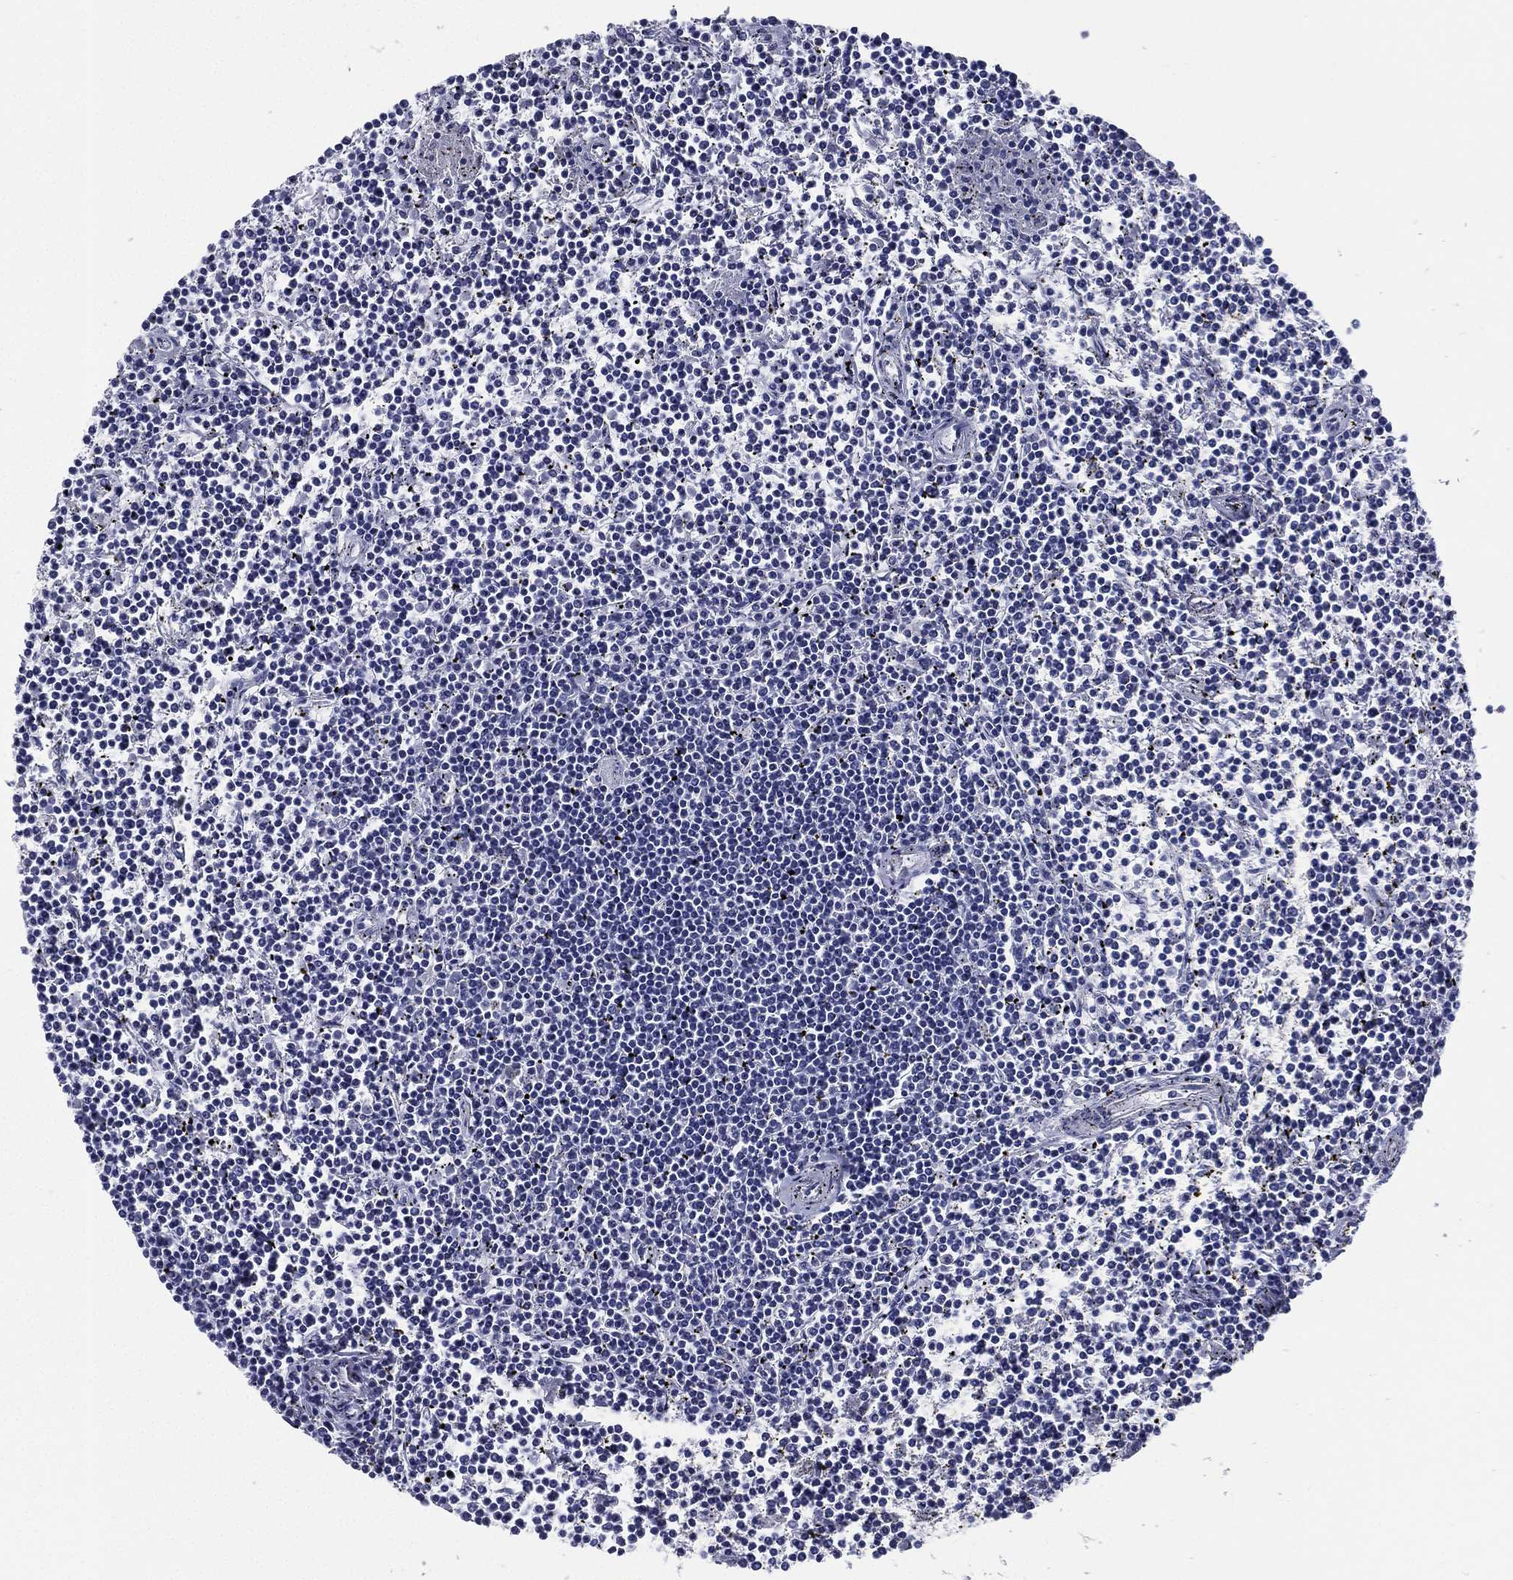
{"staining": {"intensity": "negative", "quantity": "none", "location": "none"}, "tissue": "lymphoma", "cell_type": "Tumor cells", "image_type": "cancer", "snomed": [{"axis": "morphology", "description": "Malignant lymphoma, non-Hodgkin's type, Low grade"}, {"axis": "topography", "description": "Spleen"}], "caption": "Lymphoma was stained to show a protein in brown. There is no significant expression in tumor cells.", "gene": "RSPH4A", "patient": {"sex": "female", "age": 19}}